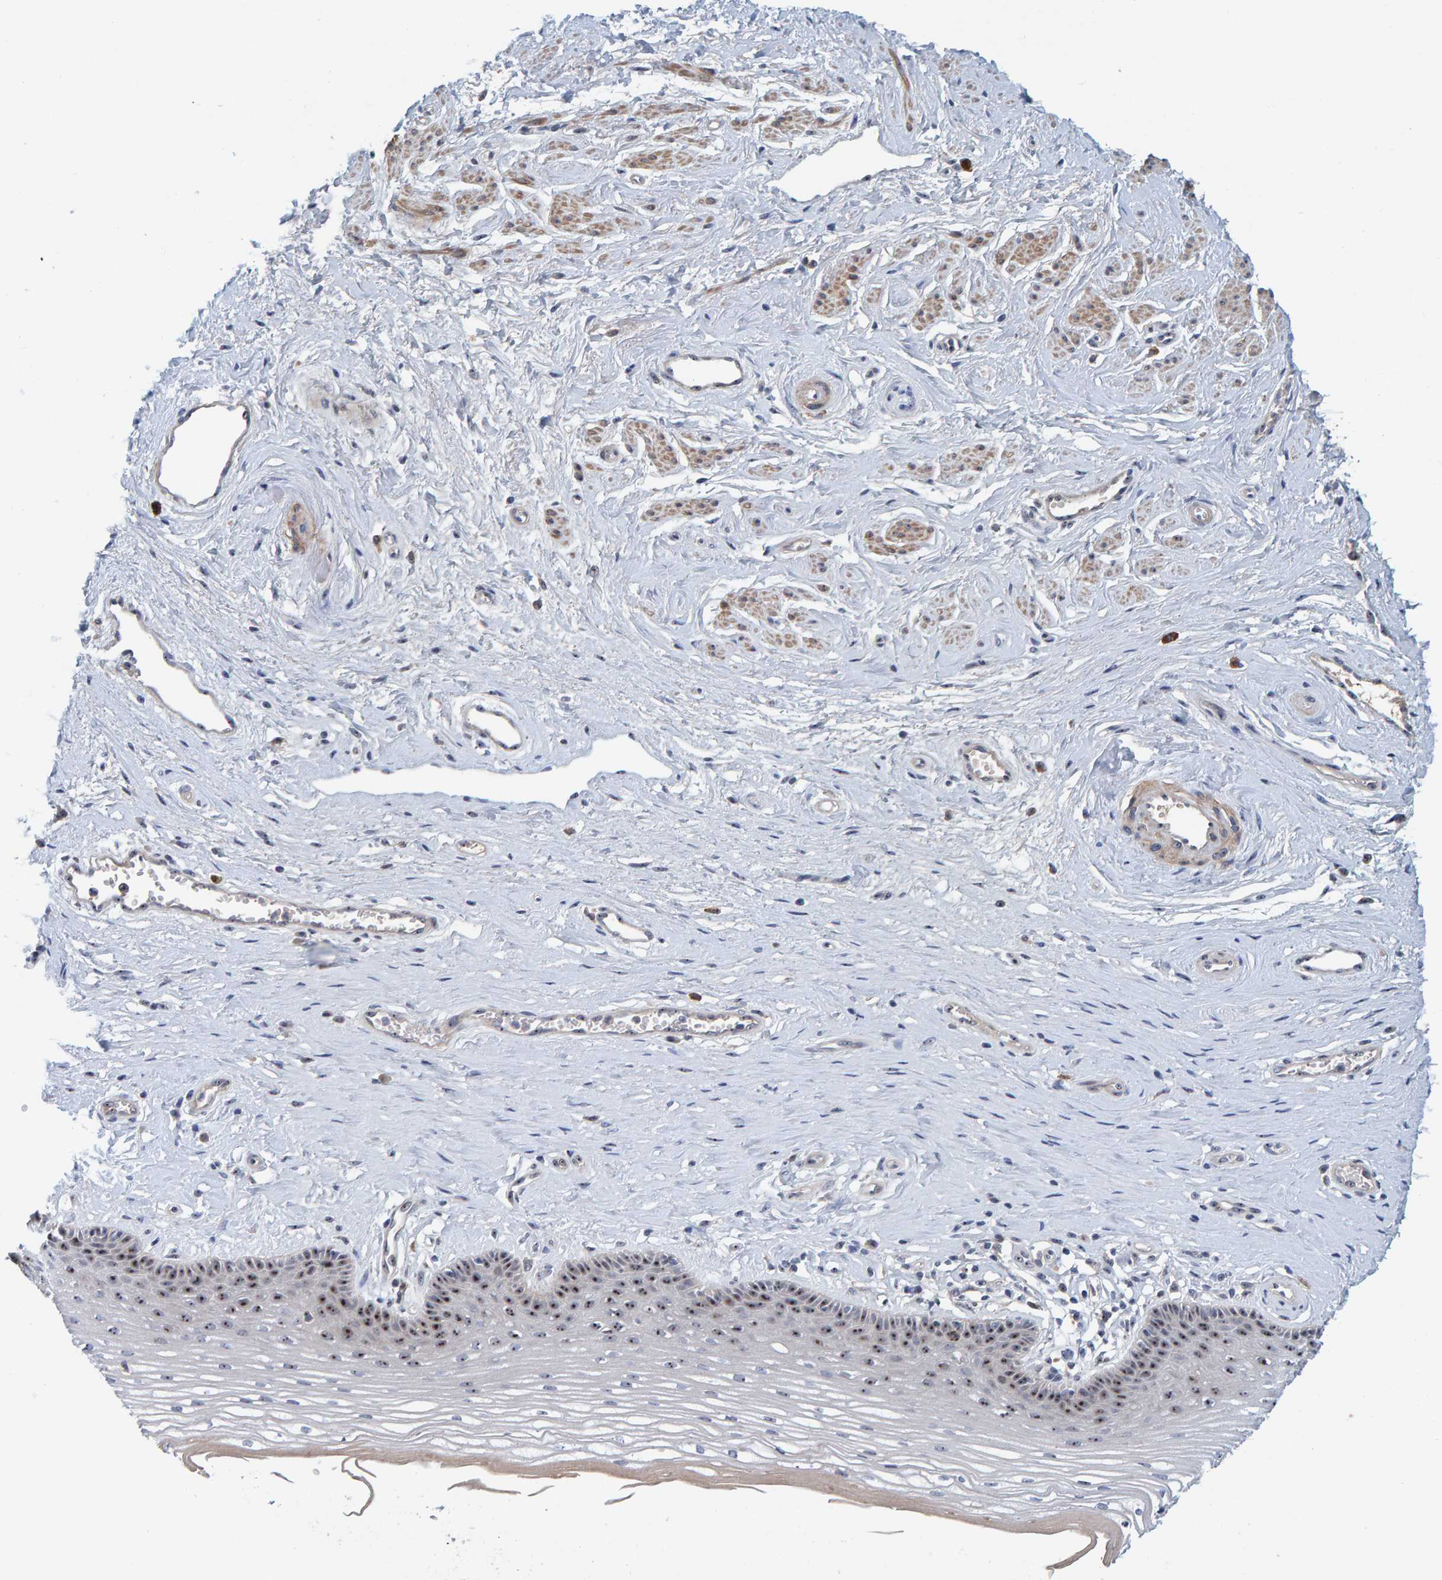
{"staining": {"intensity": "strong", "quantity": ">75%", "location": "nuclear"}, "tissue": "vagina", "cell_type": "Squamous epithelial cells", "image_type": "normal", "snomed": [{"axis": "morphology", "description": "Normal tissue, NOS"}, {"axis": "topography", "description": "Vagina"}], "caption": "Squamous epithelial cells show high levels of strong nuclear positivity in about >75% of cells in benign vagina.", "gene": "NOL11", "patient": {"sex": "female", "age": 46}}